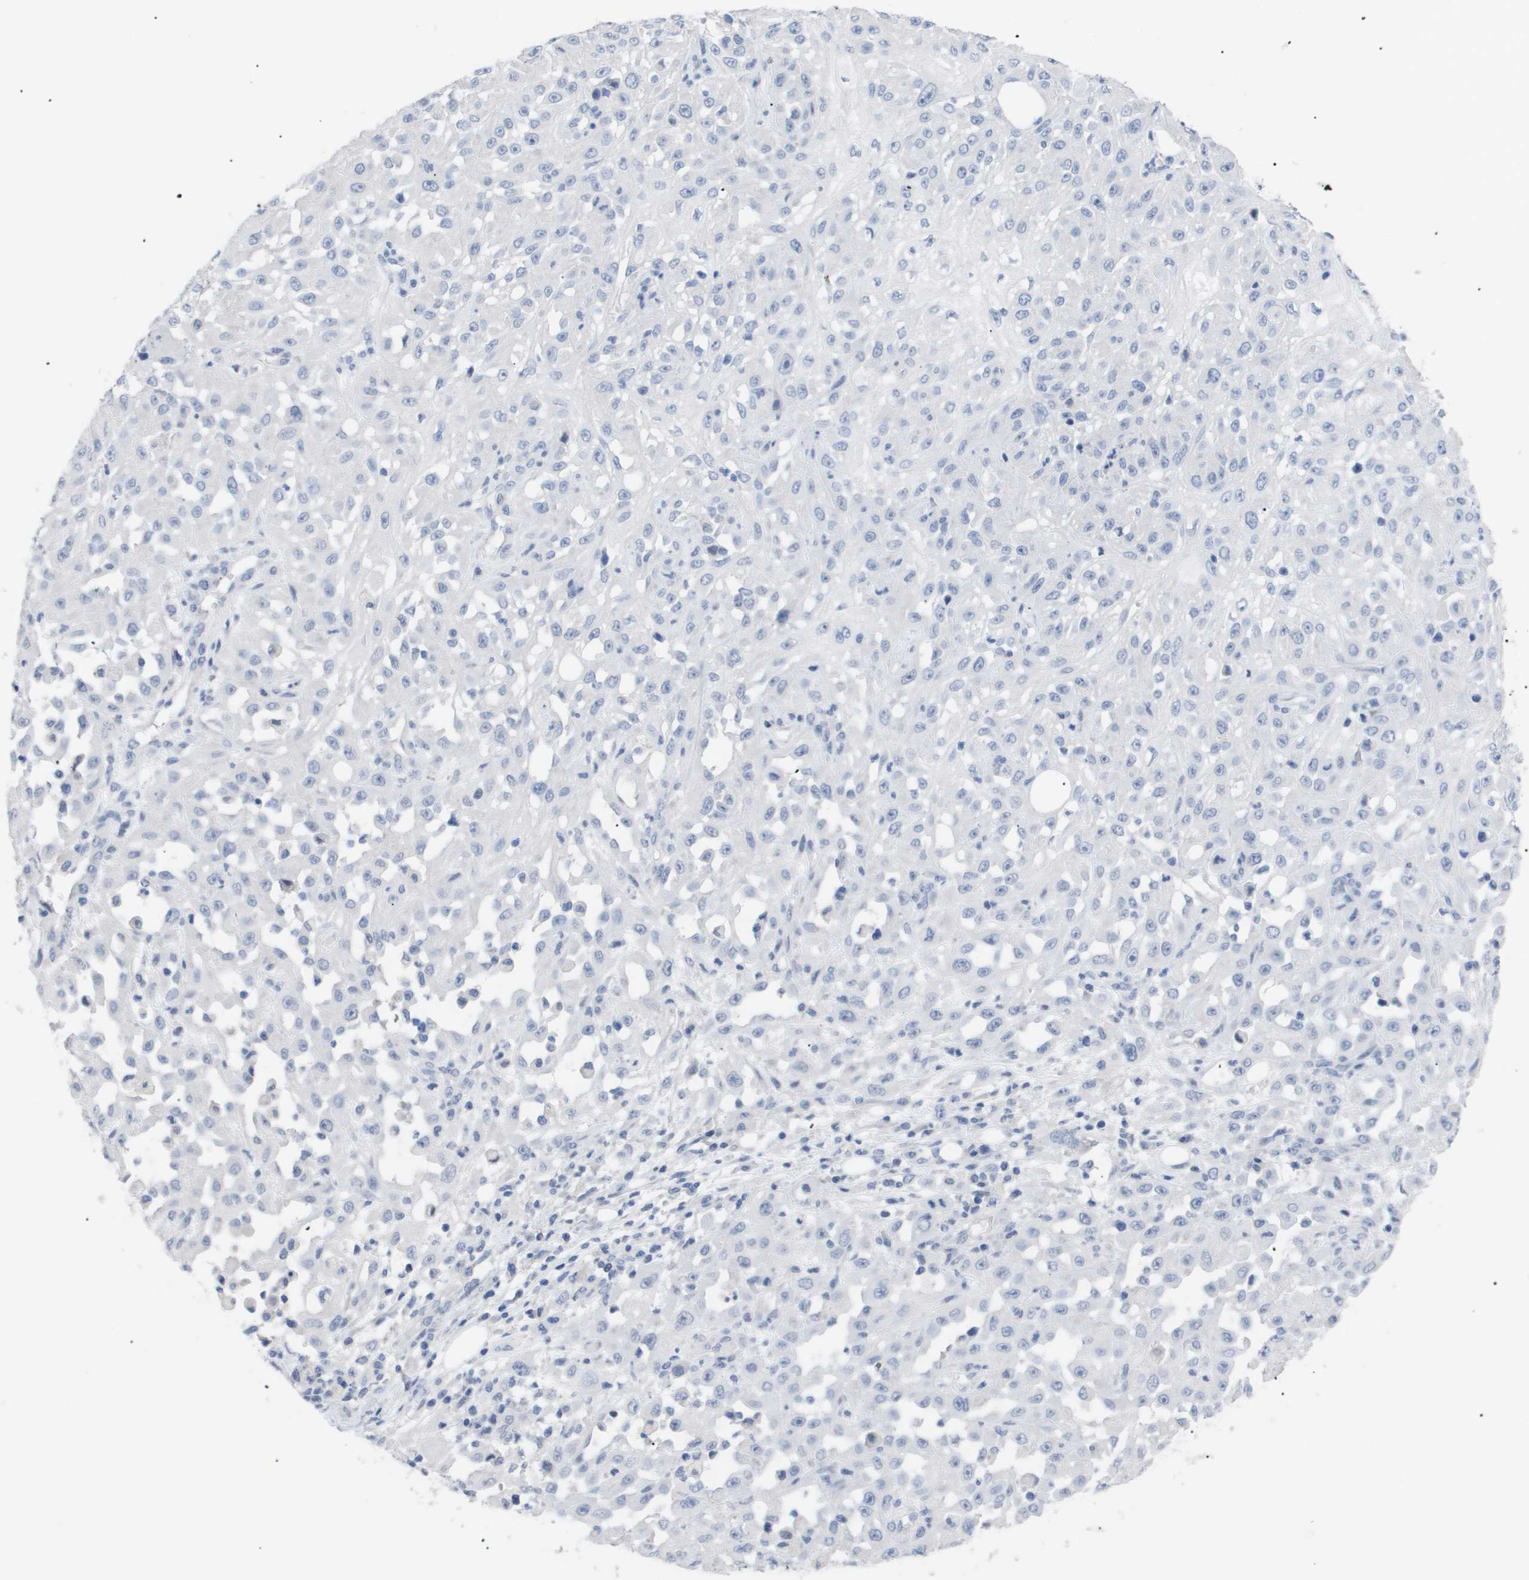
{"staining": {"intensity": "negative", "quantity": "none", "location": "none"}, "tissue": "skin cancer", "cell_type": "Tumor cells", "image_type": "cancer", "snomed": [{"axis": "morphology", "description": "Squamous cell carcinoma, NOS"}, {"axis": "morphology", "description": "Squamous cell carcinoma, metastatic, NOS"}, {"axis": "topography", "description": "Skin"}, {"axis": "topography", "description": "Lymph node"}], "caption": "DAB immunohistochemical staining of skin cancer shows no significant expression in tumor cells.", "gene": "CAV3", "patient": {"sex": "male", "age": 75}}